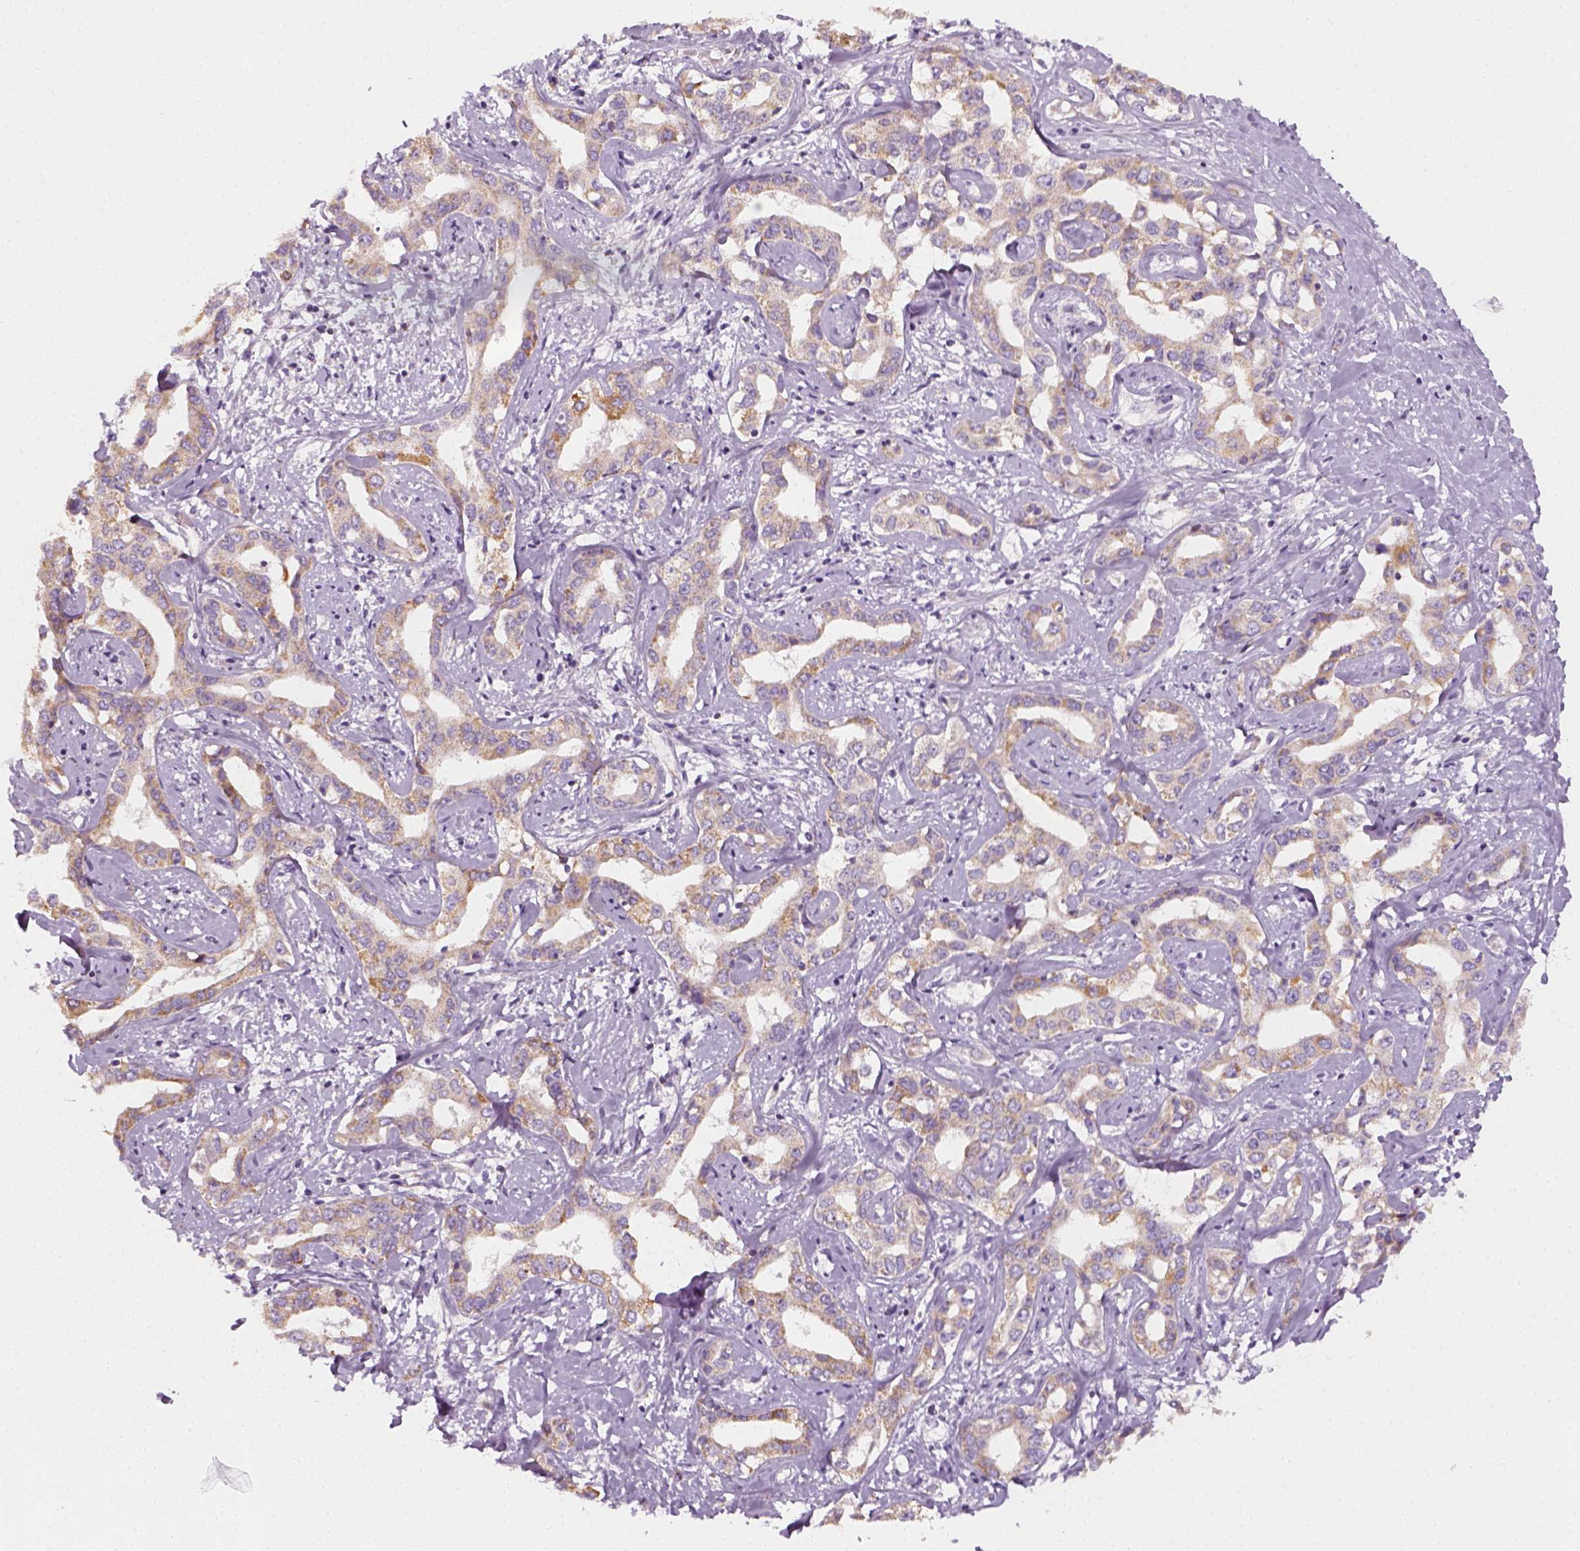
{"staining": {"intensity": "weak", "quantity": ">75%", "location": "cytoplasmic/membranous"}, "tissue": "liver cancer", "cell_type": "Tumor cells", "image_type": "cancer", "snomed": [{"axis": "morphology", "description": "Cholangiocarcinoma"}, {"axis": "topography", "description": "Liver"}], "caption": "Liver cancer tissue reveals weak cytoplasmic/membranous expression in about >75% of tumor cells, visualized by immunohistochemistry.", "gene": "AWAT2", "patient": {"sex": "male", "age": 59}}